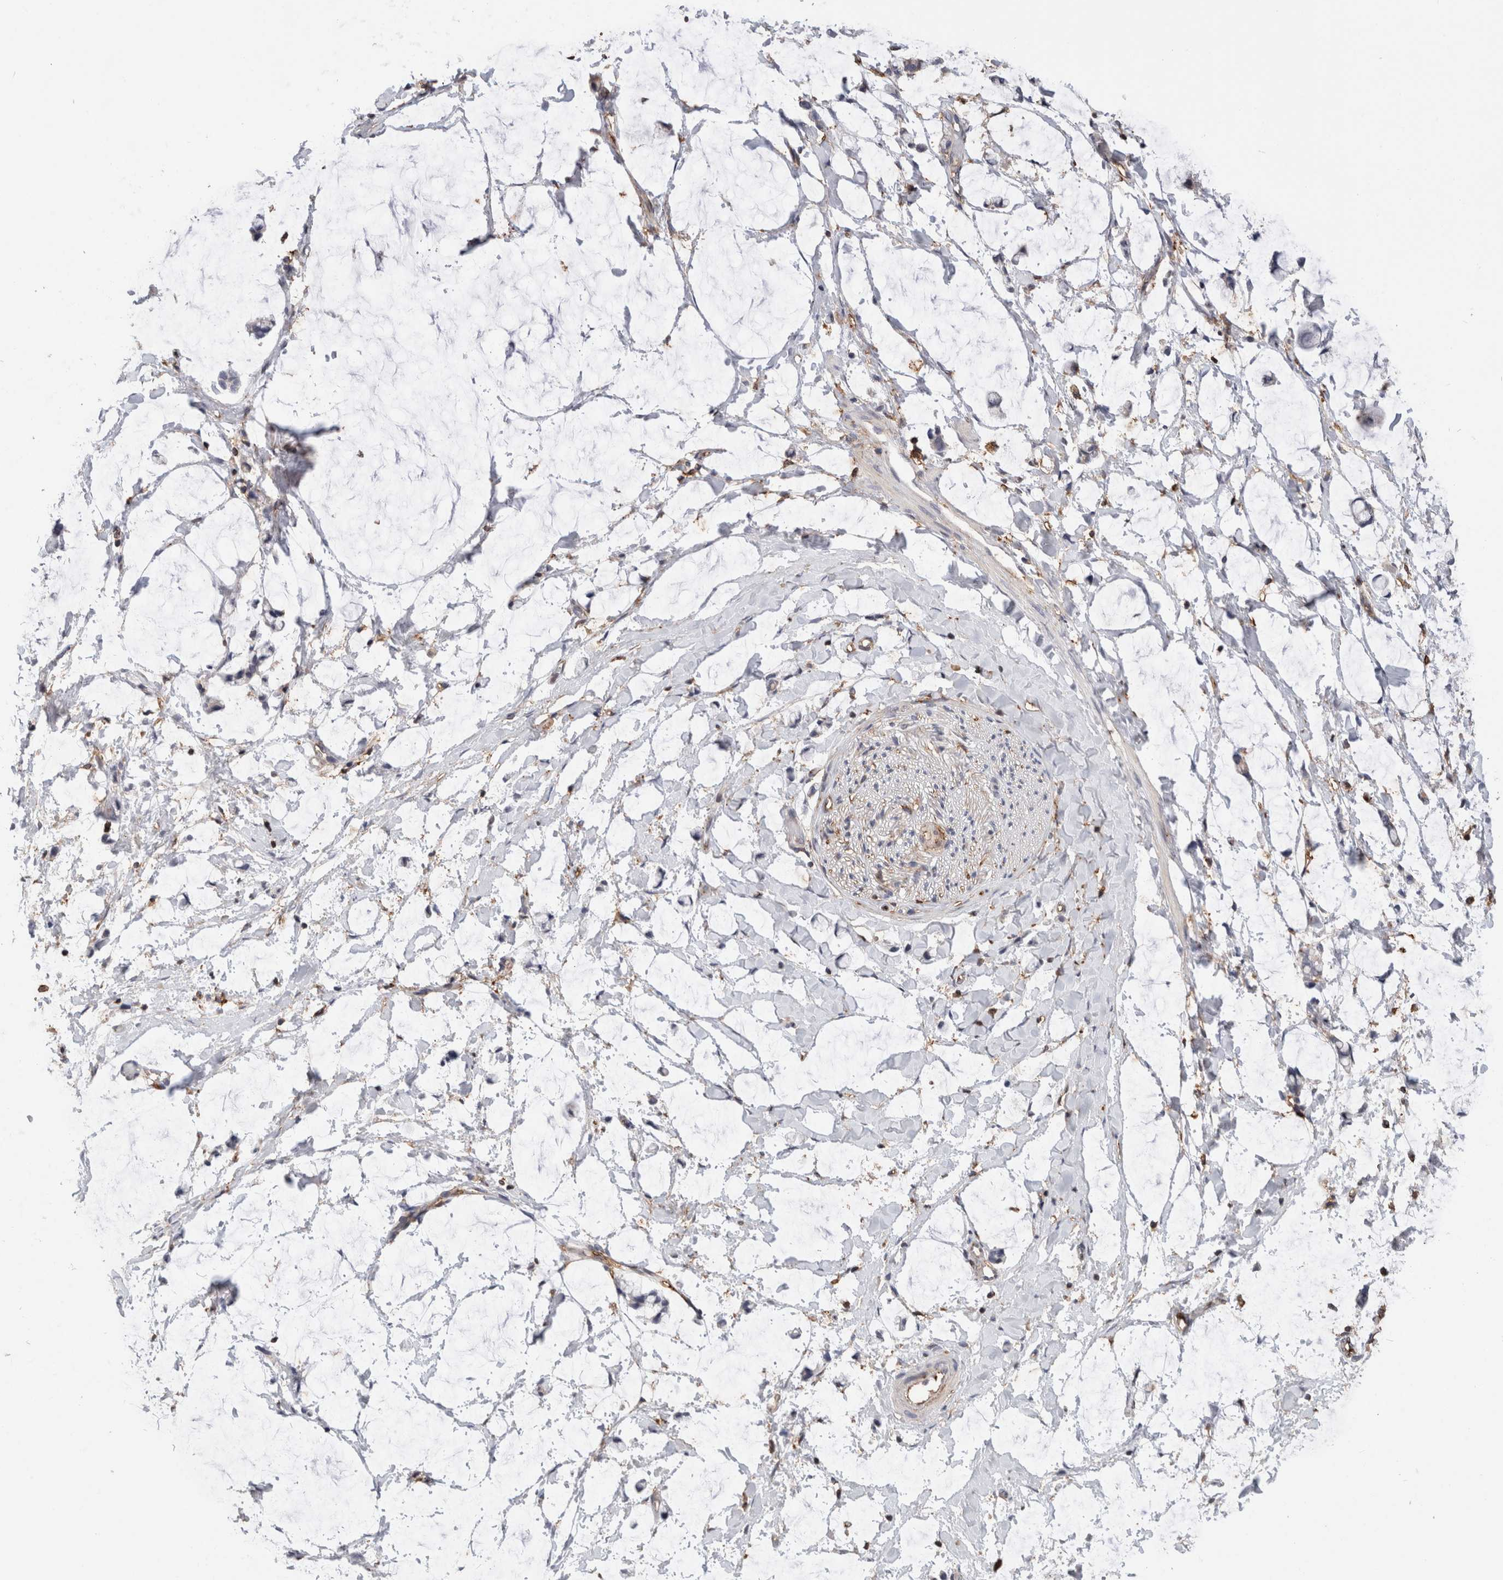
{"staining": {"intensity": "negative", "quantity": "none", "location": "none"}, "tissue": "adipose tissue", "cell_type": "Adipocytes", "image_type": "normal", "snomed": [{"axis": "morphology", "description": "Normal tissue, NOS"}, {"axis": "morphology", "description": "Adenocarcinoma, NOS"}, {"axis": "topography", "description": "Colon"}, {"axis": "topography", "description": "Peripheral nerve tissue"}], "caption": "Immunohistochemistry (IHC) of unremarkable adipose tissue reveals no positivity in adipocytes.", "gene": "CCDC88B", "patient": {"sex": "male", "age": 14}}